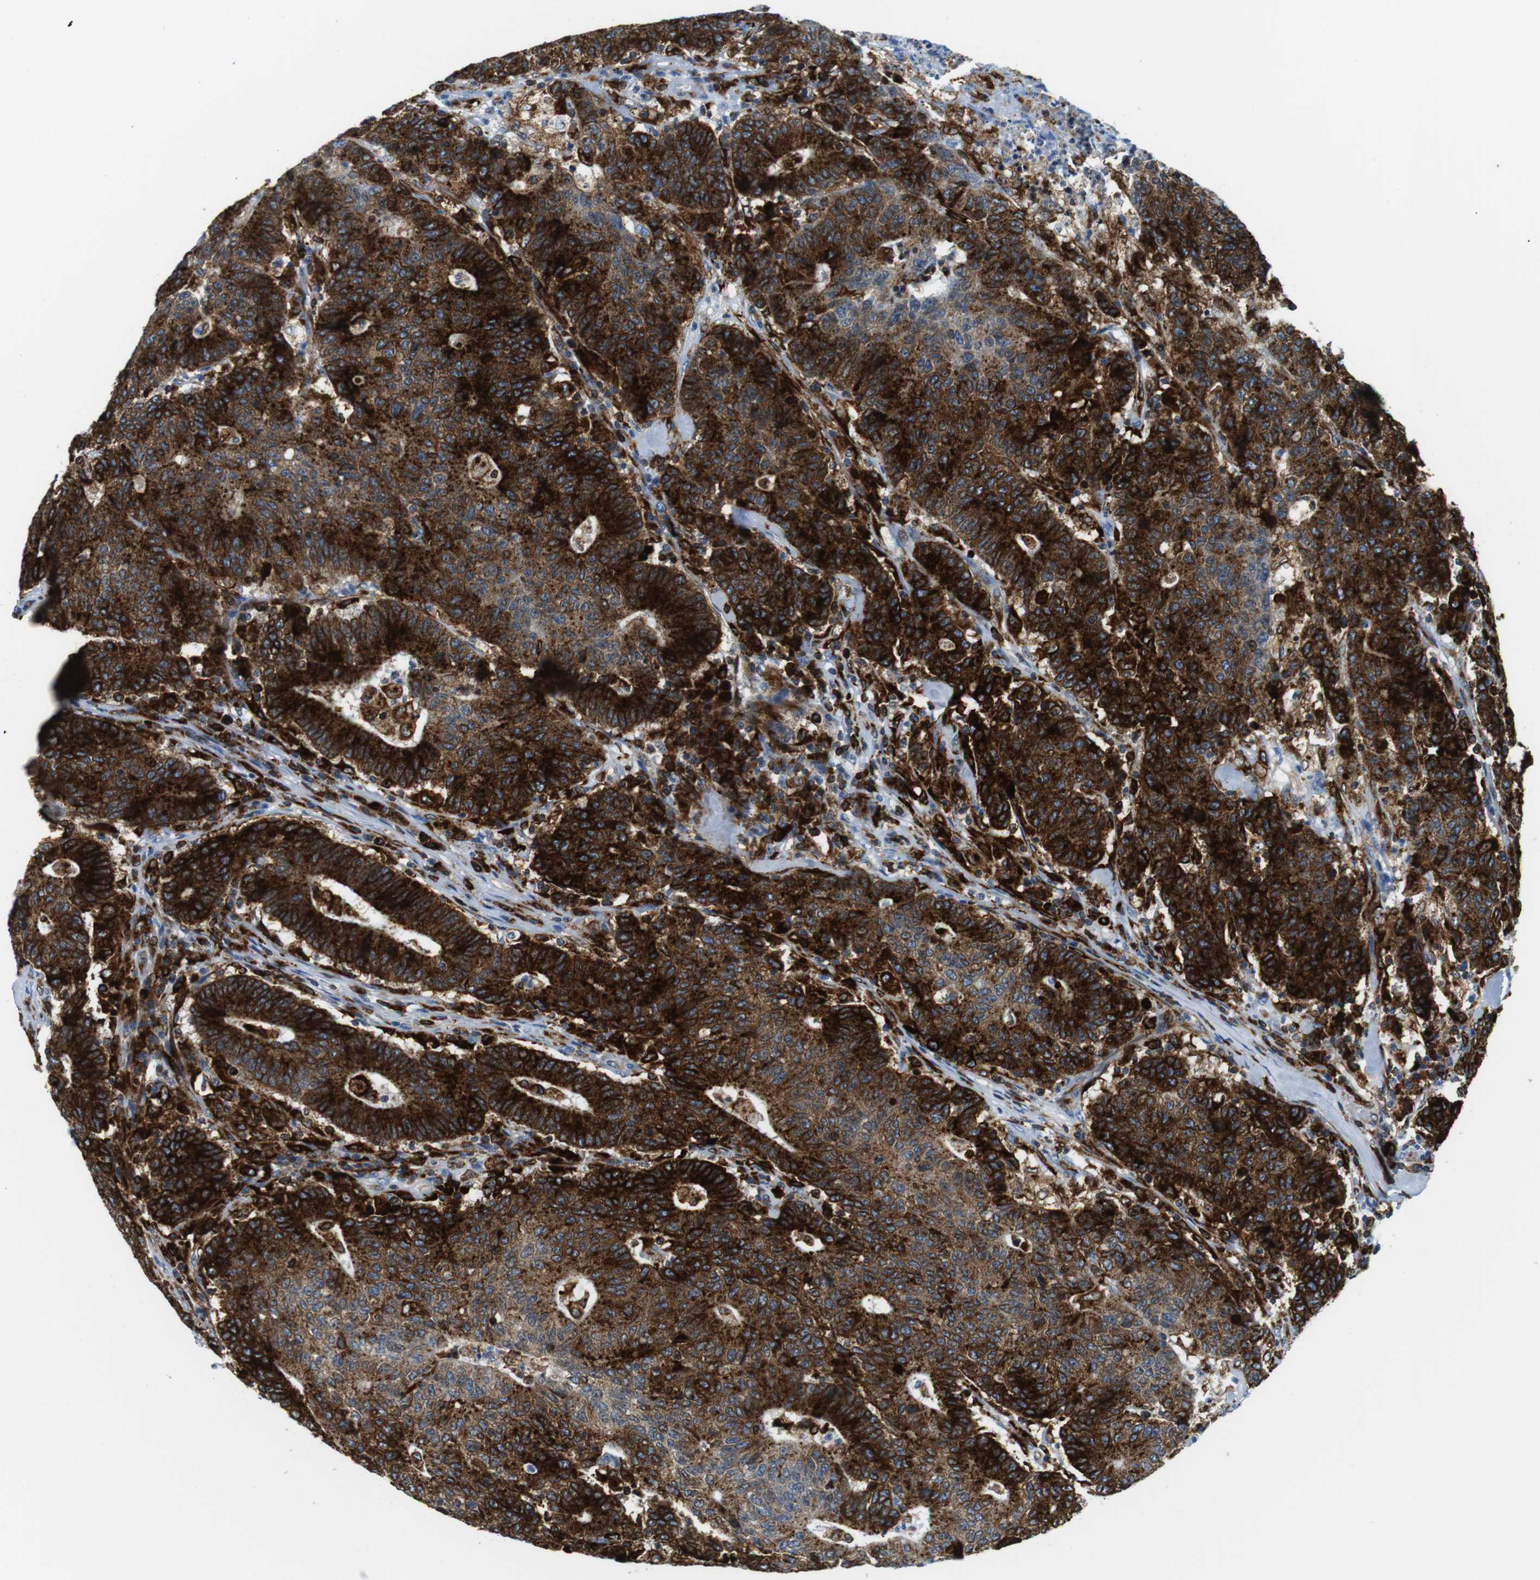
{"staining": {"intensity": "strong", "quantity": ">75%", "location": "cytoplasmic/membranous"}, "tissue": "colorectal cancer", "cell_type": "Tumor cells", "image_type": "cancer", "snomed": [{"axis": "morphology", "description": "Normal tissue, NOS"}, {"axis": "morphology", "description": "Adenocarcinoma, NOS"}, {"axis": "topography", "description": "Colon"}], "caption": "Colorectal adenocarcinoma stained for a protein reveals strong cytoplasmic/membranous positivity in tumor cells.", "gene": "CIITA", "patient": {"sex": "female", "age": 75}}